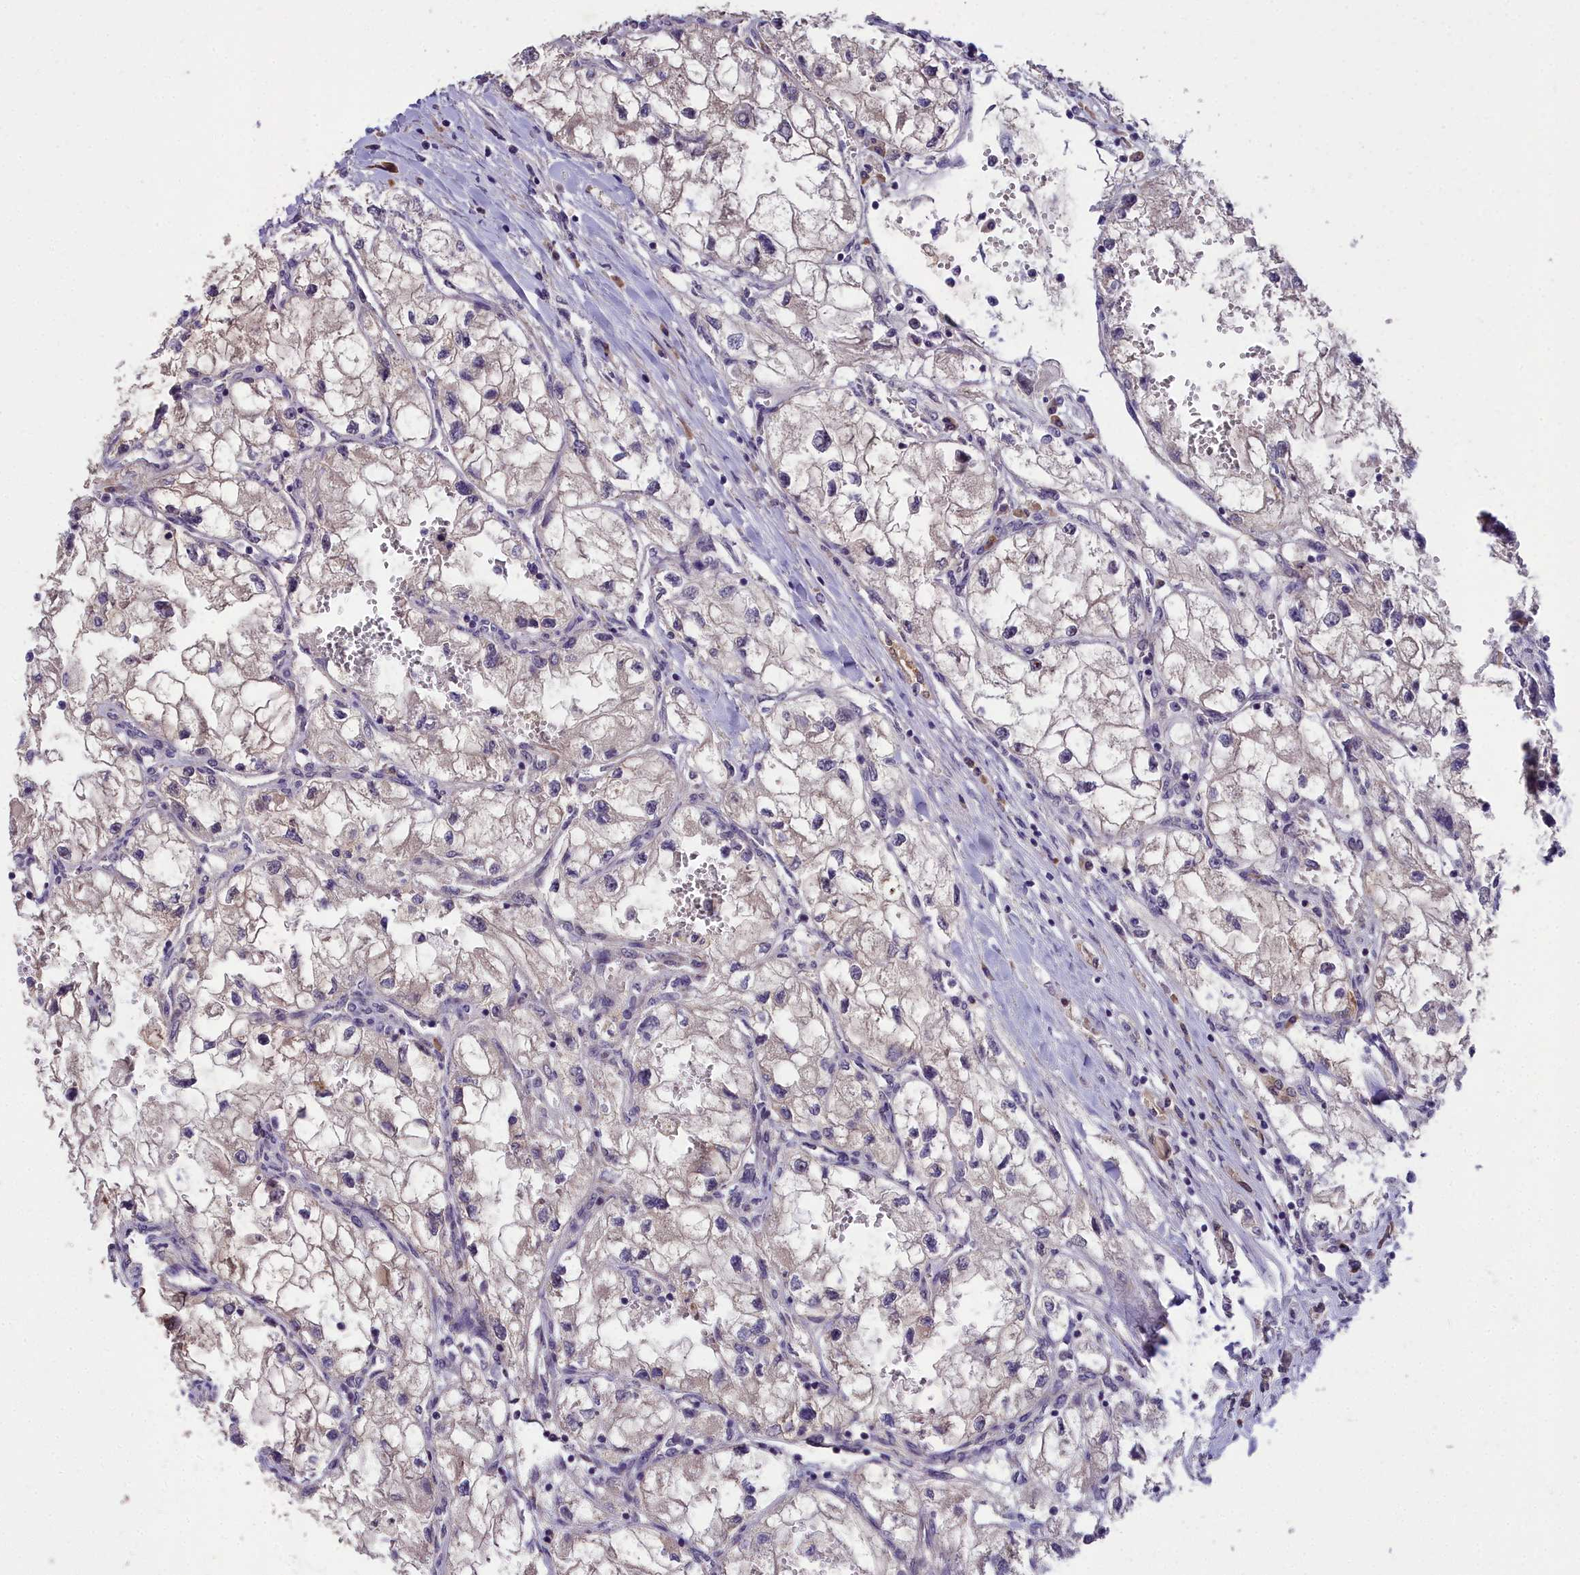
{"staining": {"intensity": "negative", "quantity": "none", "location": "none"}, "tissue": "renal cancer", "cell_type": "Tumor cells", "image_type": "cancer", "snomed": [{"axis": "morphology", "description": "Adenocarcinoma, NOS"}, {"axis": "topography", "description": "Kidney"}], "caption": "A histopathology image of renal cancer stained for a protein reveals no brown staining in tumor cells.", "gene": "ZNF333", "patient": {"sex": "female", "age": 70}}